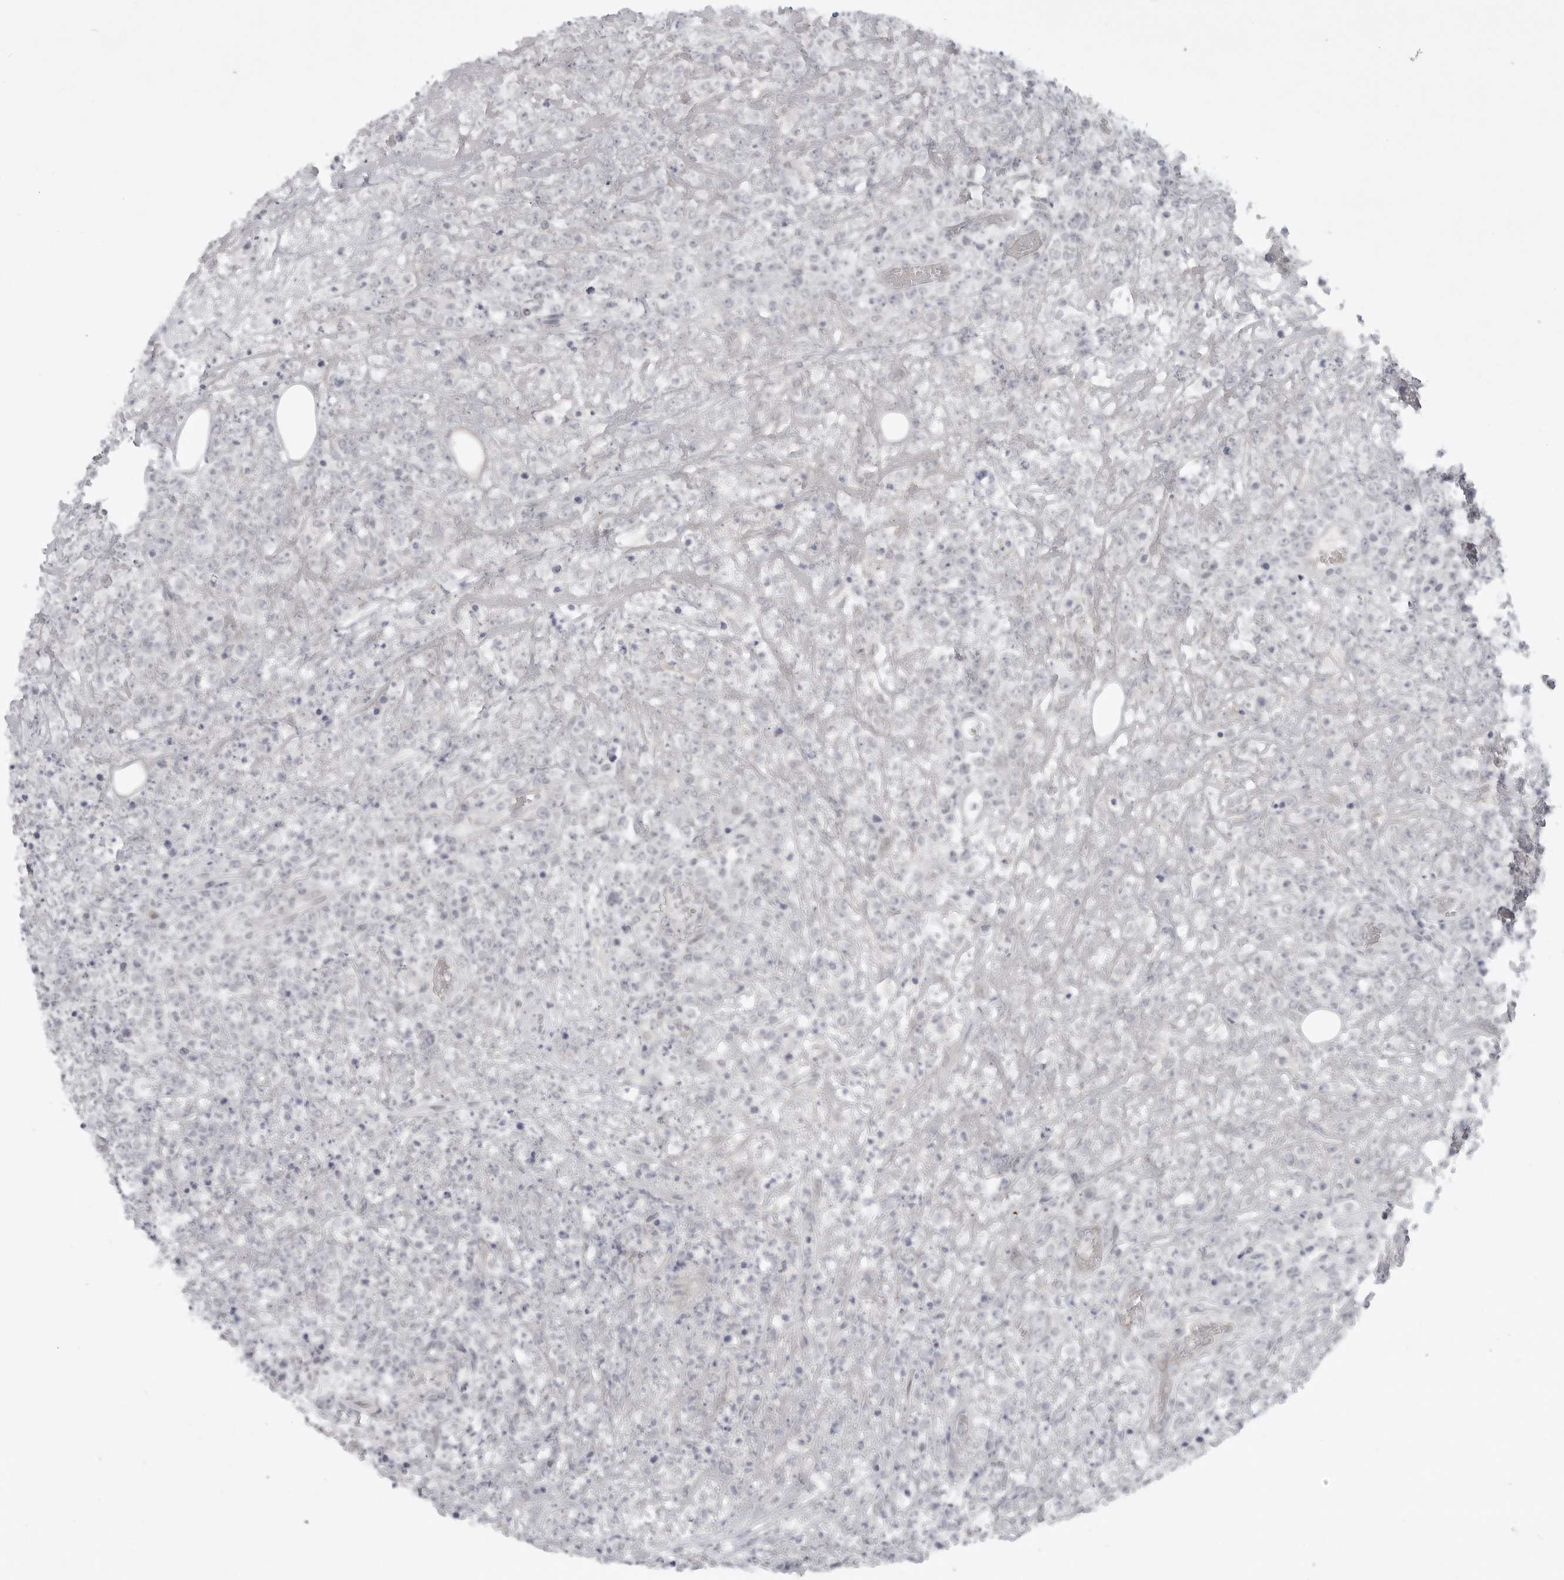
{"staining": {"intensity": "negative", "quantity": "none", "location": "none"}, "tissue": "lymphoma", "cell_type": "Tumor cells", "image_type": "cancer", "snomed": [{"axis": "morphology", "description": "Malignant lymphoma, non-Hodgkin's type, High grade"}, {"axis": "topography", "description": "Colon"}], "caption": "Immunohistochemical staining of human malignant lymphoma, non-Hodgkin's type (high-grade) shows no significant staining in tumor cells.", "gene": "TCTN3", "patient": {"sex": "female", "age": 53}}